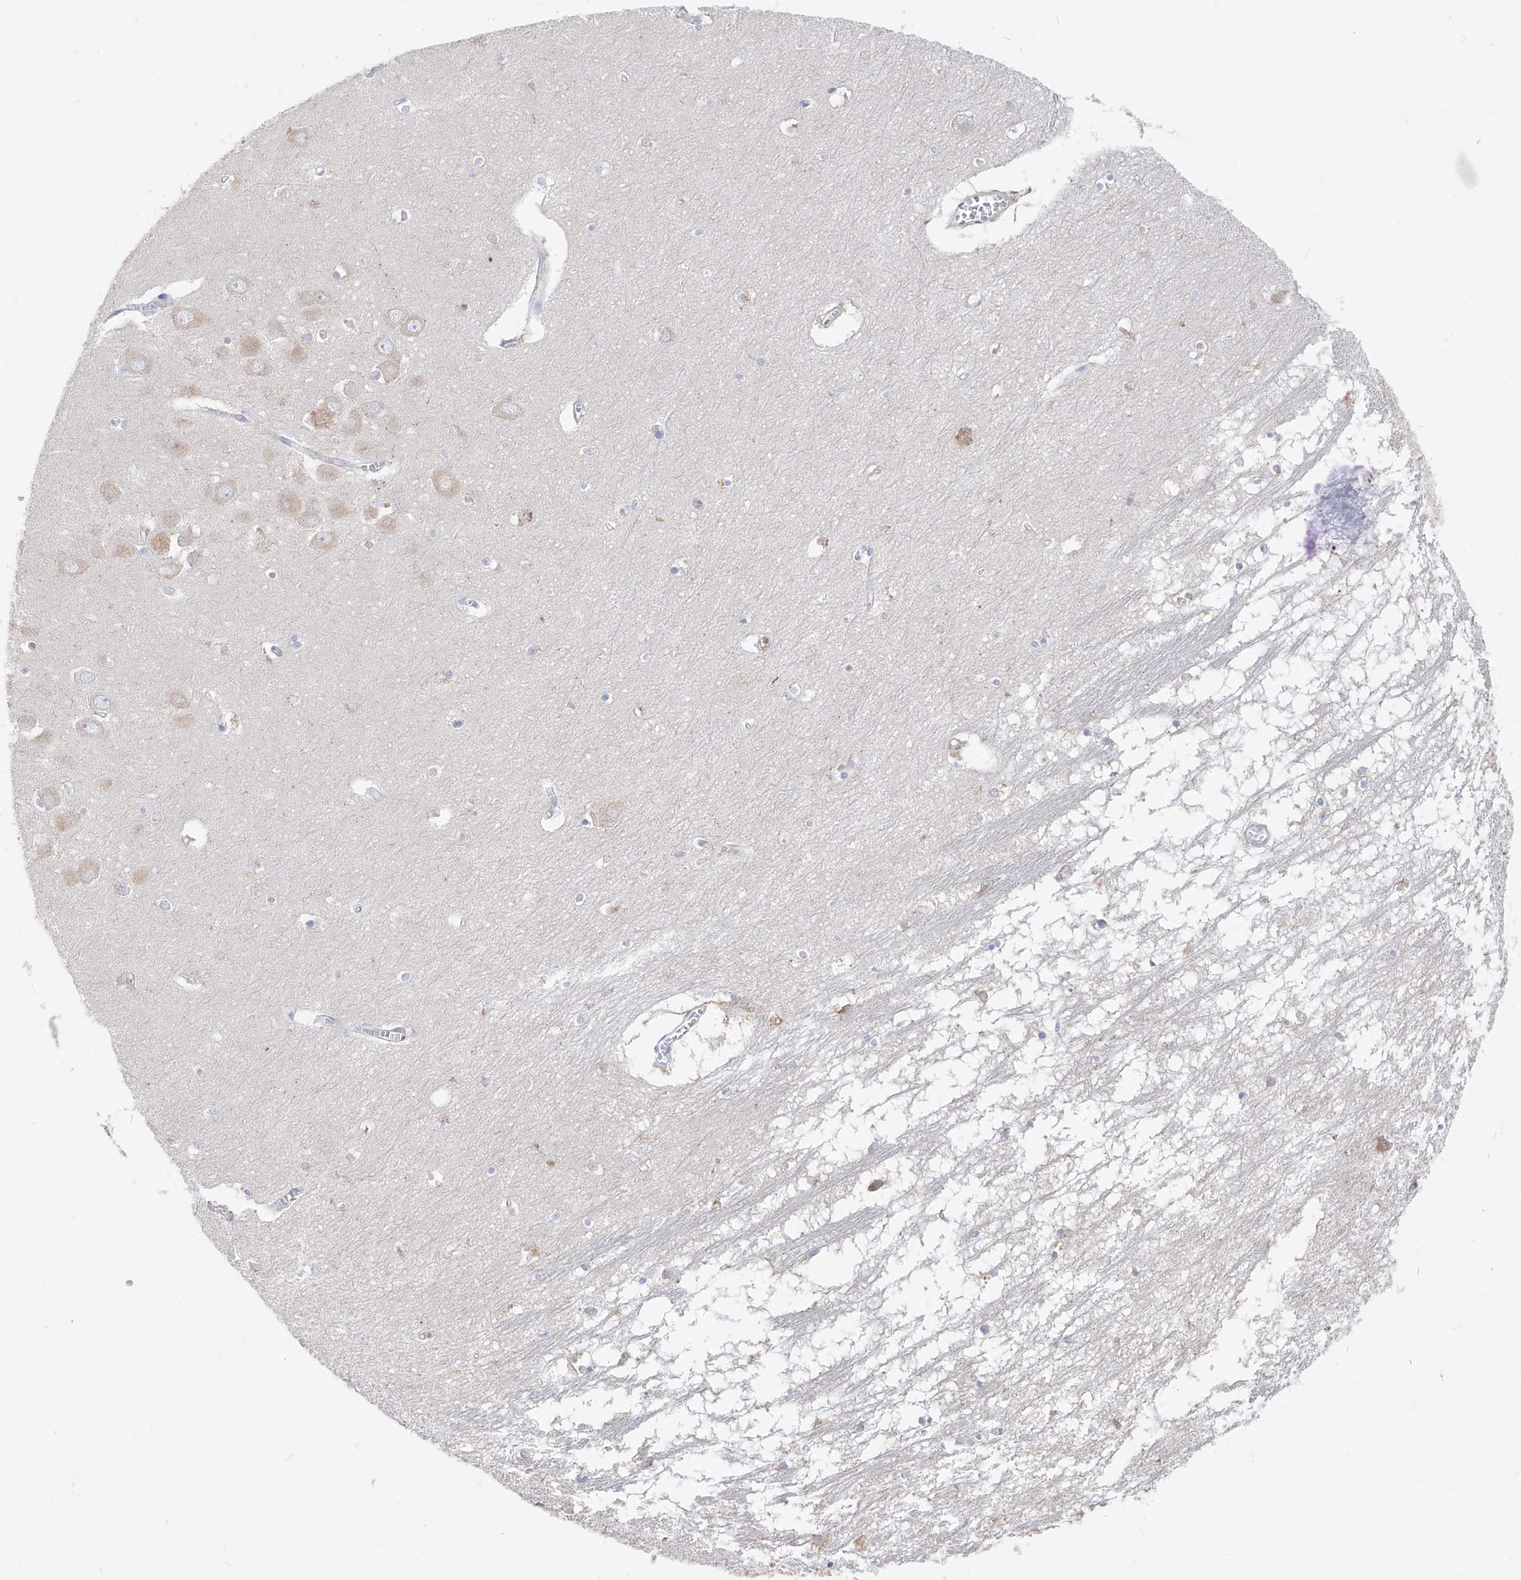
{"staining": {"intensity": "negative", "quantity": "none", "location": "none"}, "tissue": "hippocampus", "cell_type": "Glial cells", "image_type": "normal", "snomed": [{"axis": "morphology", "description": "Normal tissue, NOS"}, {"axis": "topography", "description": "Hippocampus"}], "caption": "A high-resolution photomicrograph shows IHC staining of normal hippocampus, which exhibits no significant staining in glial cells. (DAB (3,3'-diaminobenzidine) immunohistochemistry, high magnification).", "gene": "UFL1", "patient": {"sex": "male", "age": 70}}